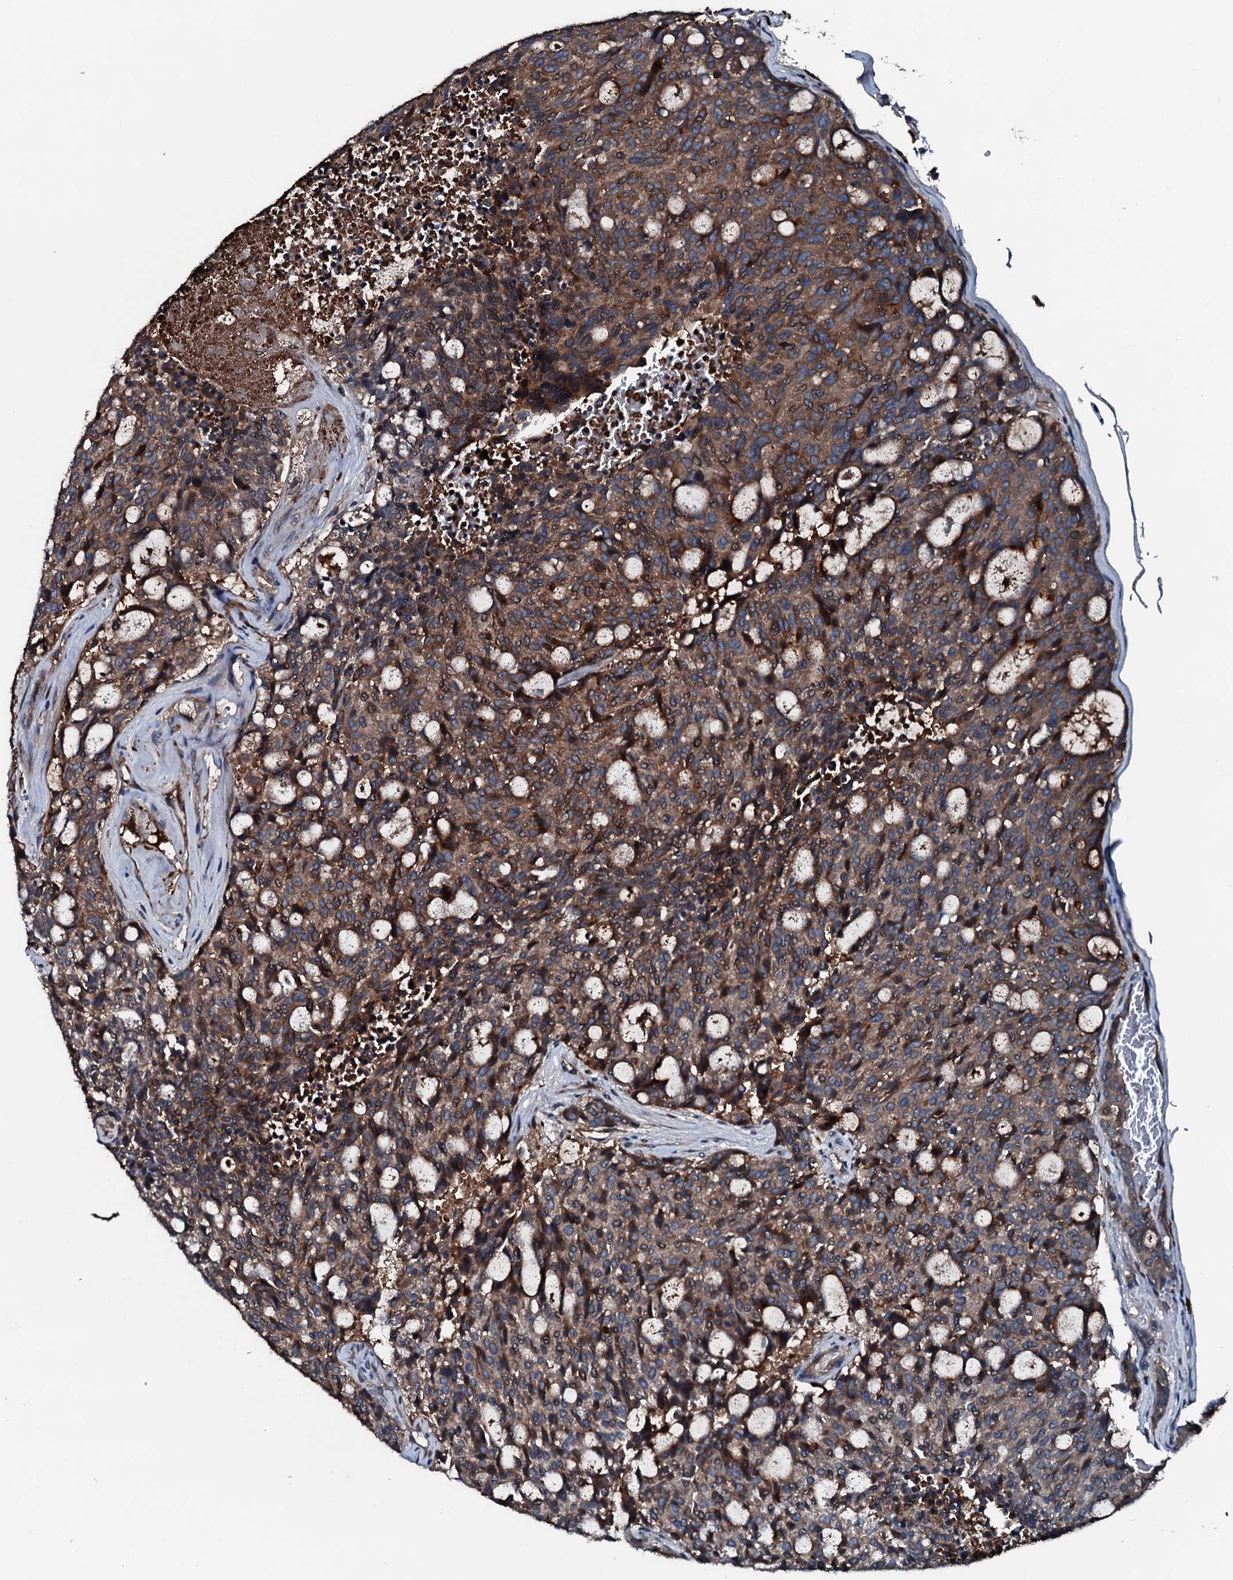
{"staining": {"intensity": "moderate", "quantity": ">75%", "location": "cytoplasmic/membranous"}, "tissue": "carcinoid", "cell_type": "Tumor cells", "image_type": "cancer", "snomed": [{"axis": "morphology", "description": "Carcinoid, malignant, NOS"}, {"axis": "topography", "description": "Pancreas"}], "caption": "A brown stain highlights moderate cytoplasmic/membranous staining of a protein in human carcinoid tumor cells.", "gene": "AARS1", "patient": {"sex": "female", "age": 54}}